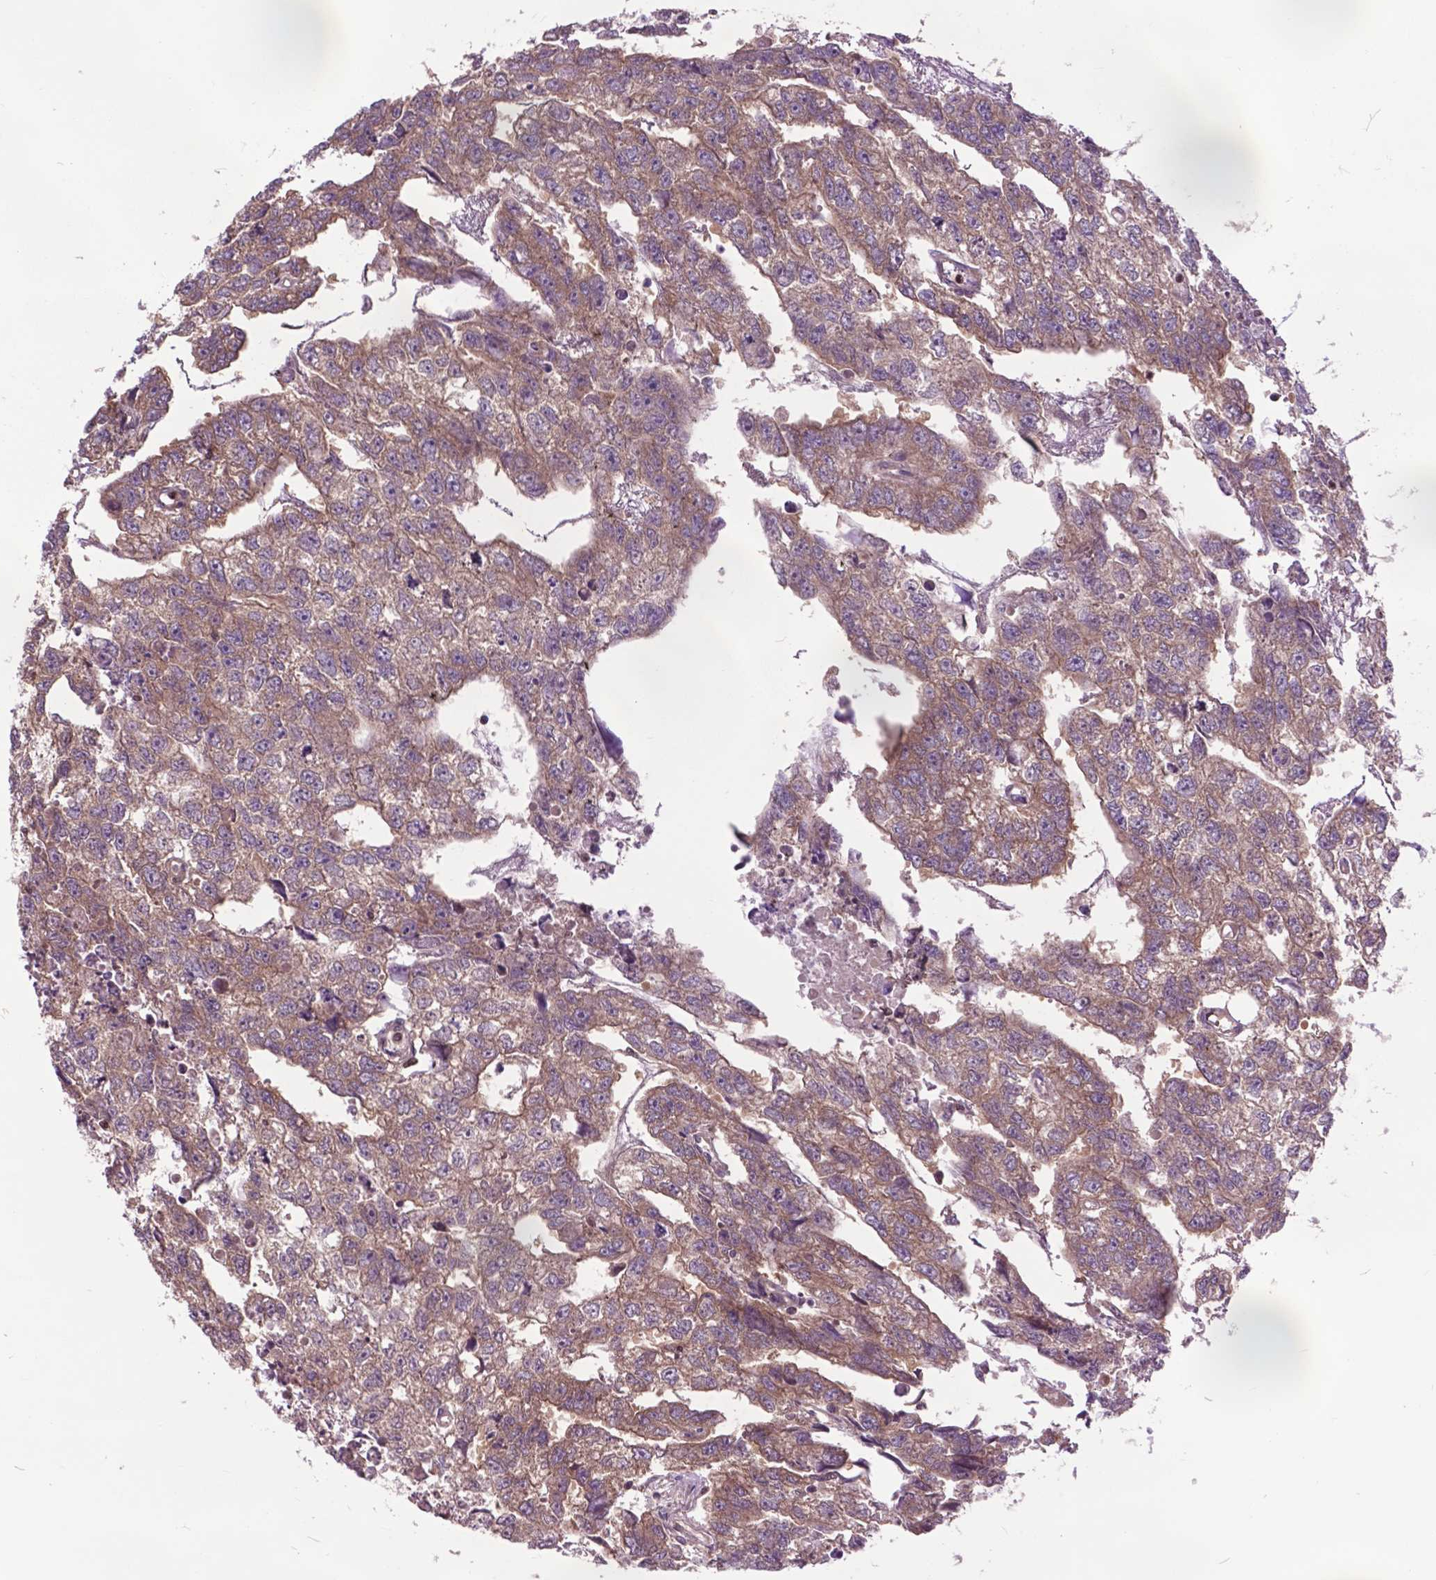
{"staining": {"intensity": "weak", "quantity": ">75%", "location": "cytoplasmic/membranous"}, "tissue": "testis cancer", "cell_type": "Tumor cells", "image_type": "cancer", "snomed": [{"axis": "morphology", "description": "Carcinoma, Embryonal, NOS"}, {"axis": "morphology", "description": "Teratoma, malignant, NOS"}, {"axis": "topography", "description": "Testis"}], "caption": "An image of human malignant teratoma (testis) stained for a protein demonstrates weak cytoplasmic/membranous brown staining in tumor cells. The protein of interest is shown in brown color, while the nuclei are stained blue.", "gene": "ARAF", "patient": {"sex": "male", "age": 44}}